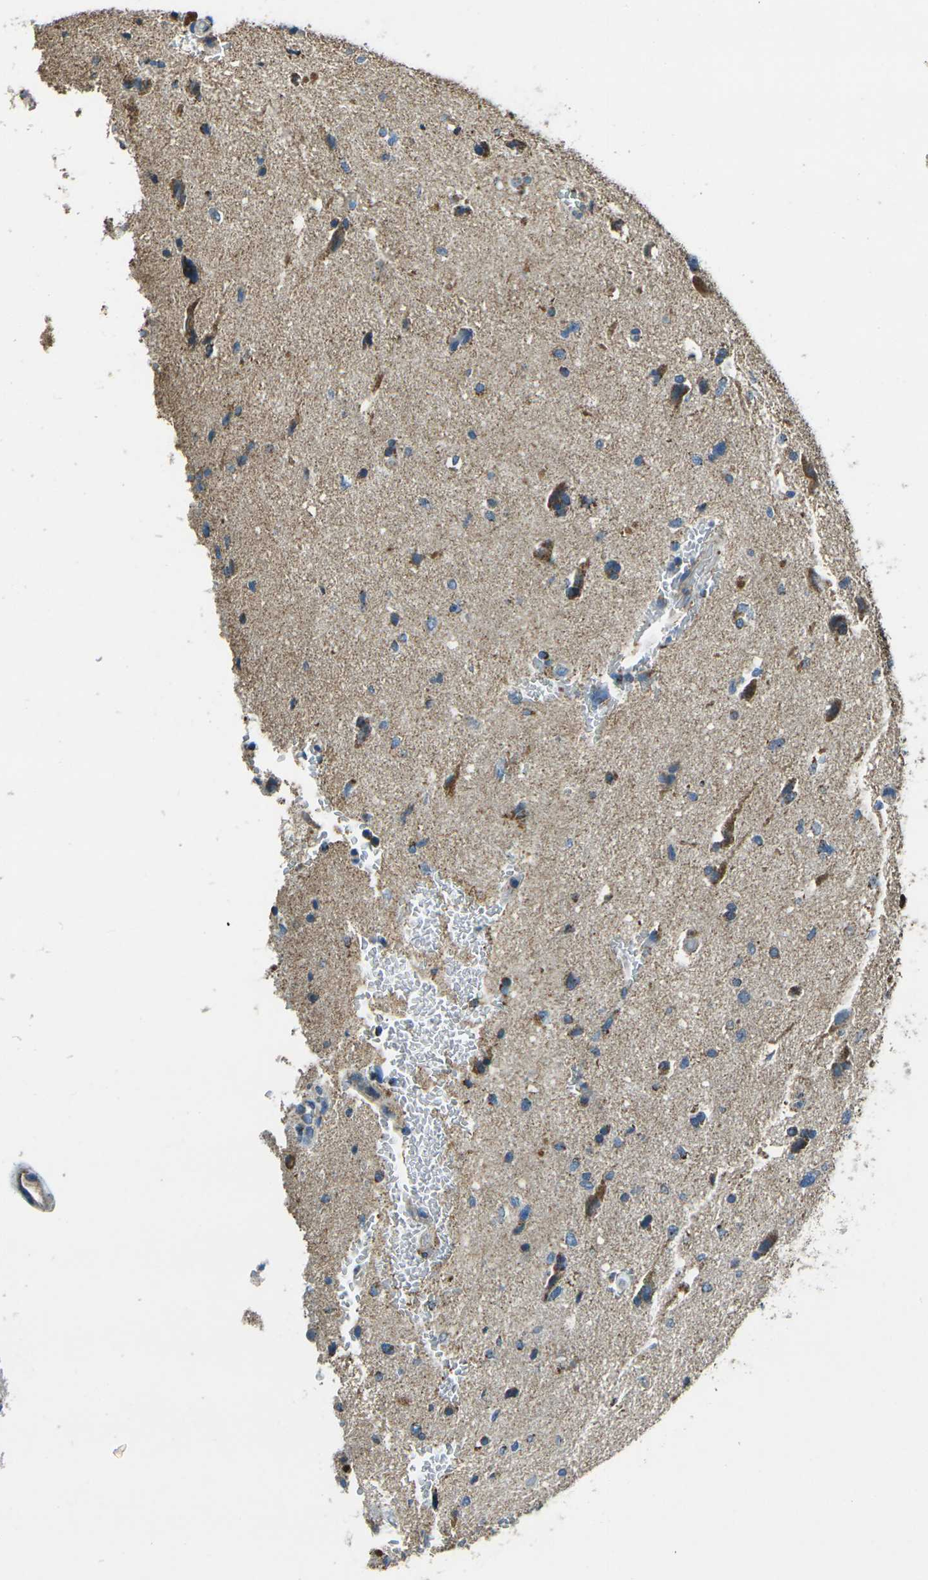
{"staining": {"intensity": "strong", "quantity": ">75%", "location": "cytoplasmic/membranous"}, "tissue": "glioma", "cell_type": "Tumor cells", "image_type": "cancer", "snomed": [{"axis": "morphology", "description": "Glioma, malignant, Low grade"}, {"axis": "topography", "description": "Brain"}], "caption": "Immunohistochemical staining of human malignant glioma (low-grade) displays high levels of strong cytoplasmic/membranous expression in approximately >75% of tumor cells.", "gene": "IRF3", "patient": {"sex": "female", "age": 37}}